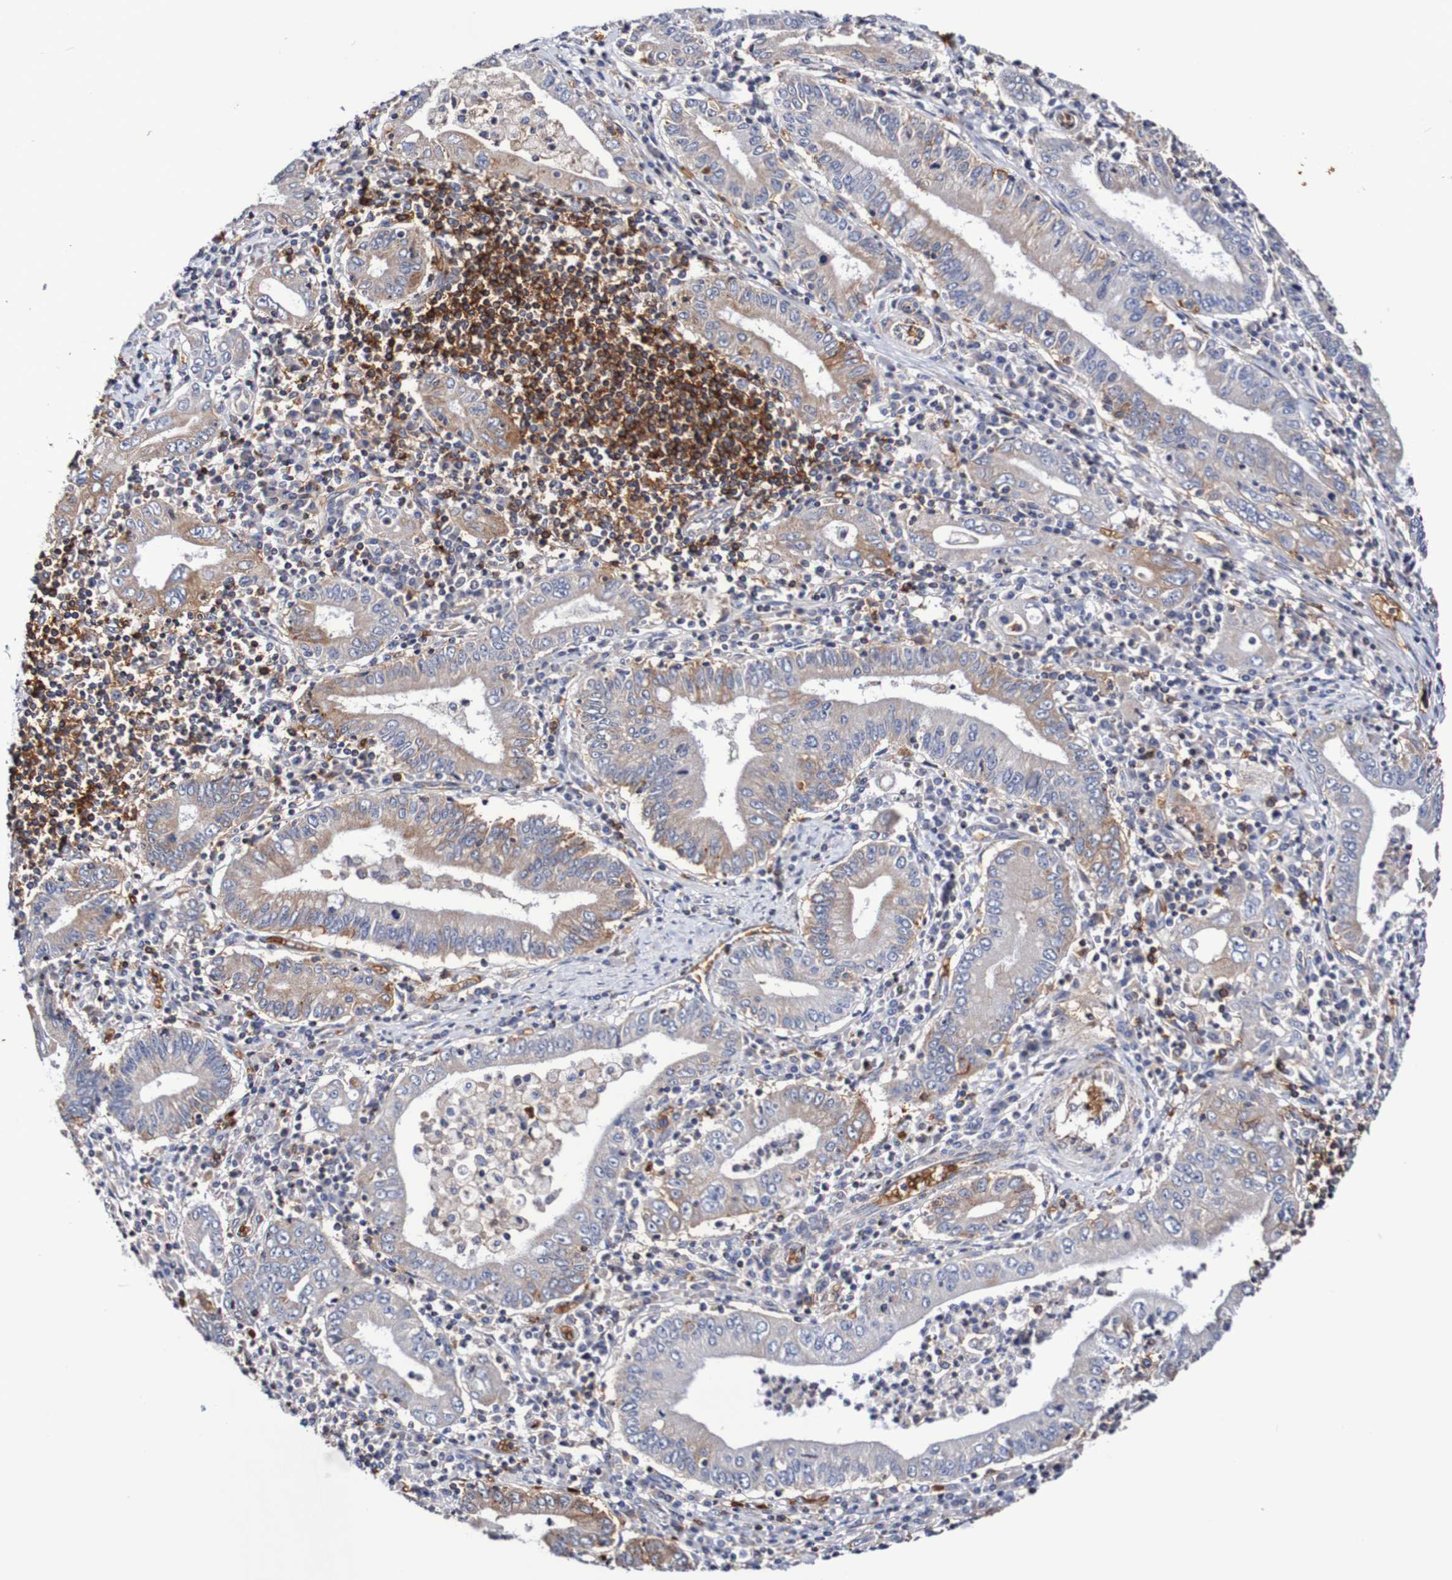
{"staining": {"intensity": "weak", "quantity": "<25%", "location": "cytoplasmic/membranous"}, "tissue": "stomach cancer", "cell_type": "Tumor cells", "image_type": "cancer", "snomed": [{"axis": "morphology", "description": "Normal tissue, NOS"}, {"axis": "morphology", "description": "Adenocarcinoma, NOS"}, {"axis": "topography", "description": "Esophagus"}, {"axis": "topography", "description": "Stomach, upper"}, {"axis": "topography", "description": "Peripheral nerve tissue"}], "caption": "Human stomach adenocarcinoma stained for a protein using immunohistochemistry shows no expression in tumor cells.", "gene": "WNT4", "patient": {"sex": "male", "age": 62}}